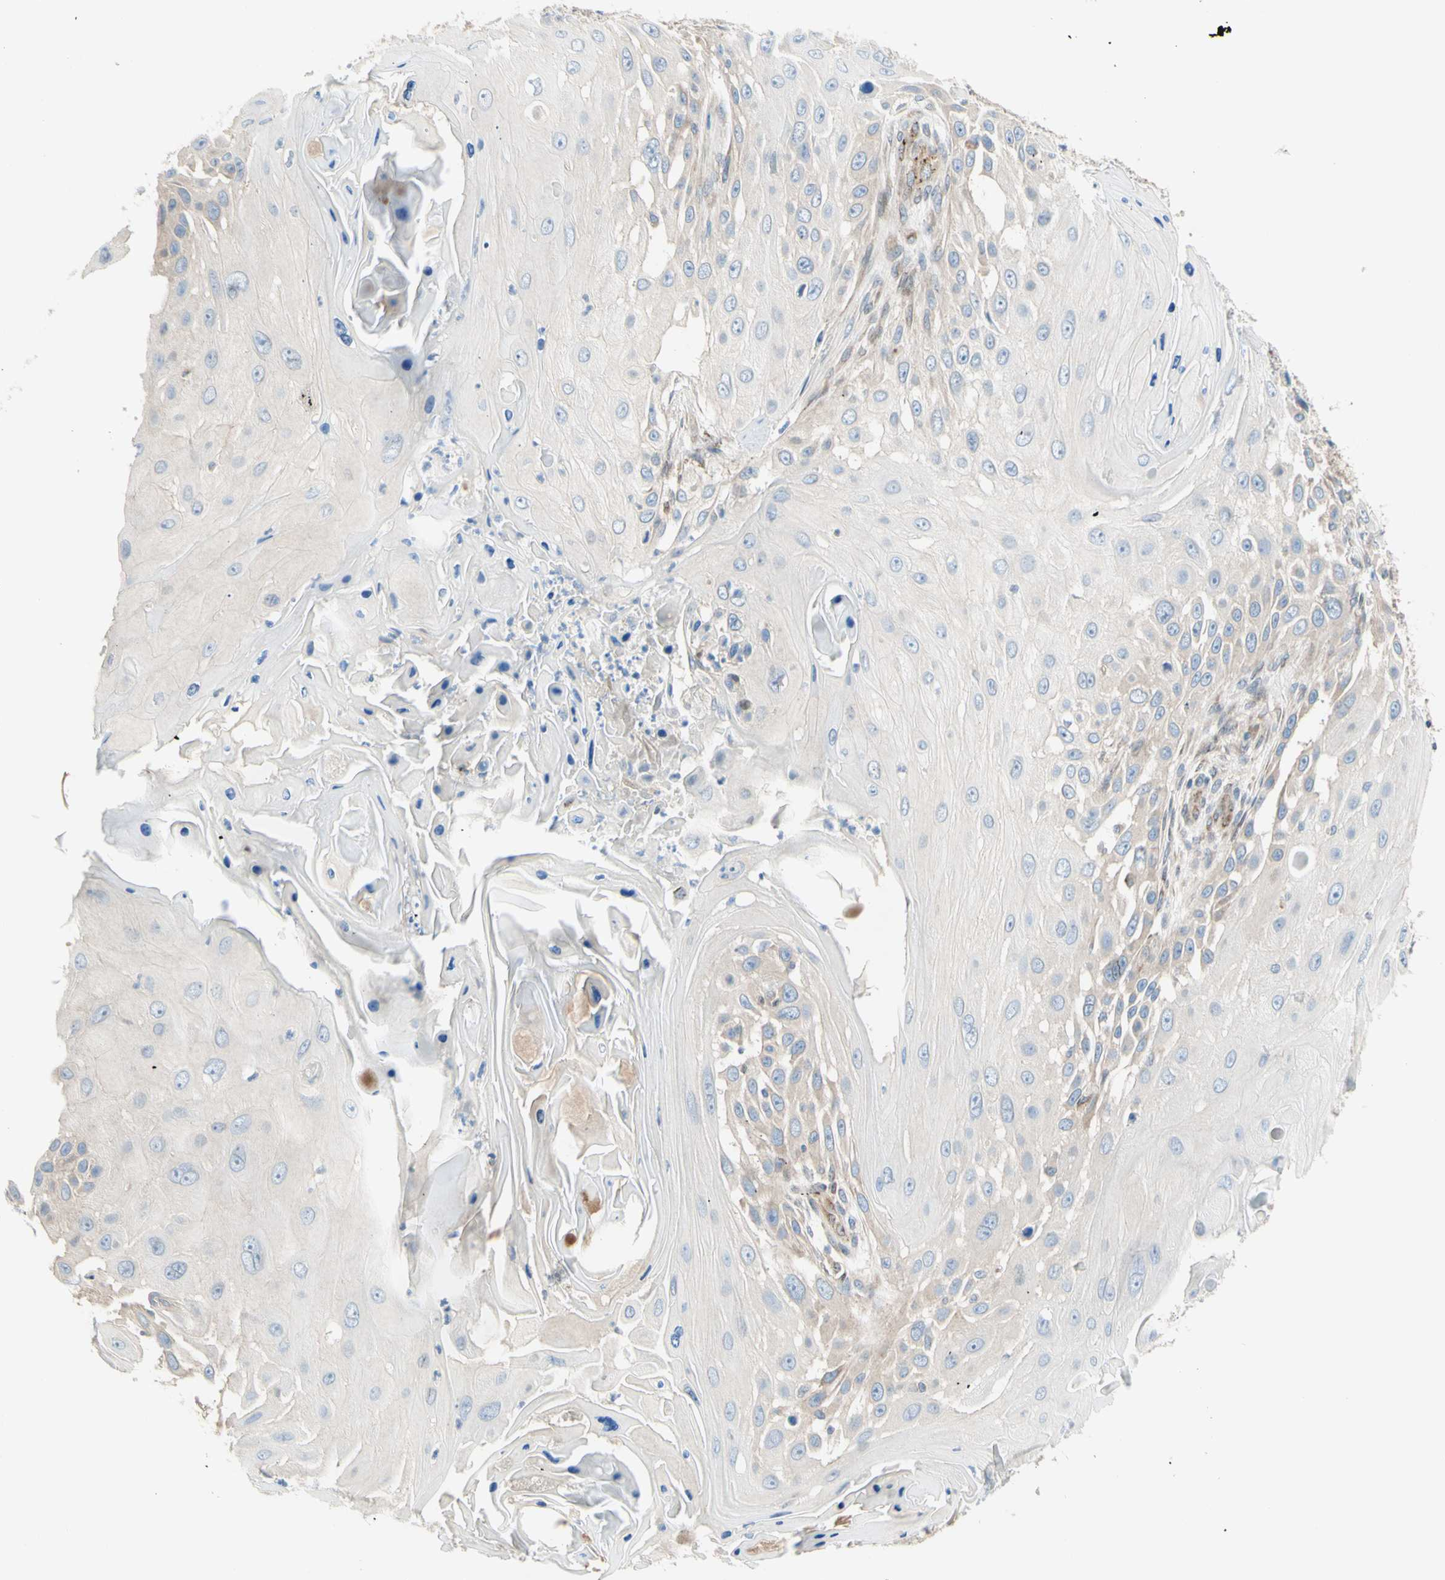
{"staining": {"intensity": "weak", "quantity": "<25%", "location": "cytoplasmic/membranous"}, "tissue": "skin cancer", "cell_type": "Tumor cells", "image_type": "cancer", "snomed": [{"axis": "morphology", "description": "Squamous cell carcinoma, NOS"}, {"axis": "topography", "description": "Skin"}], "caption": "Tumor cells are negative for brown protein staining in skin cancer (squamous cell carcinoma).", "gene": "TRAF2", "patient": {"sex": "female", "age": 44}}